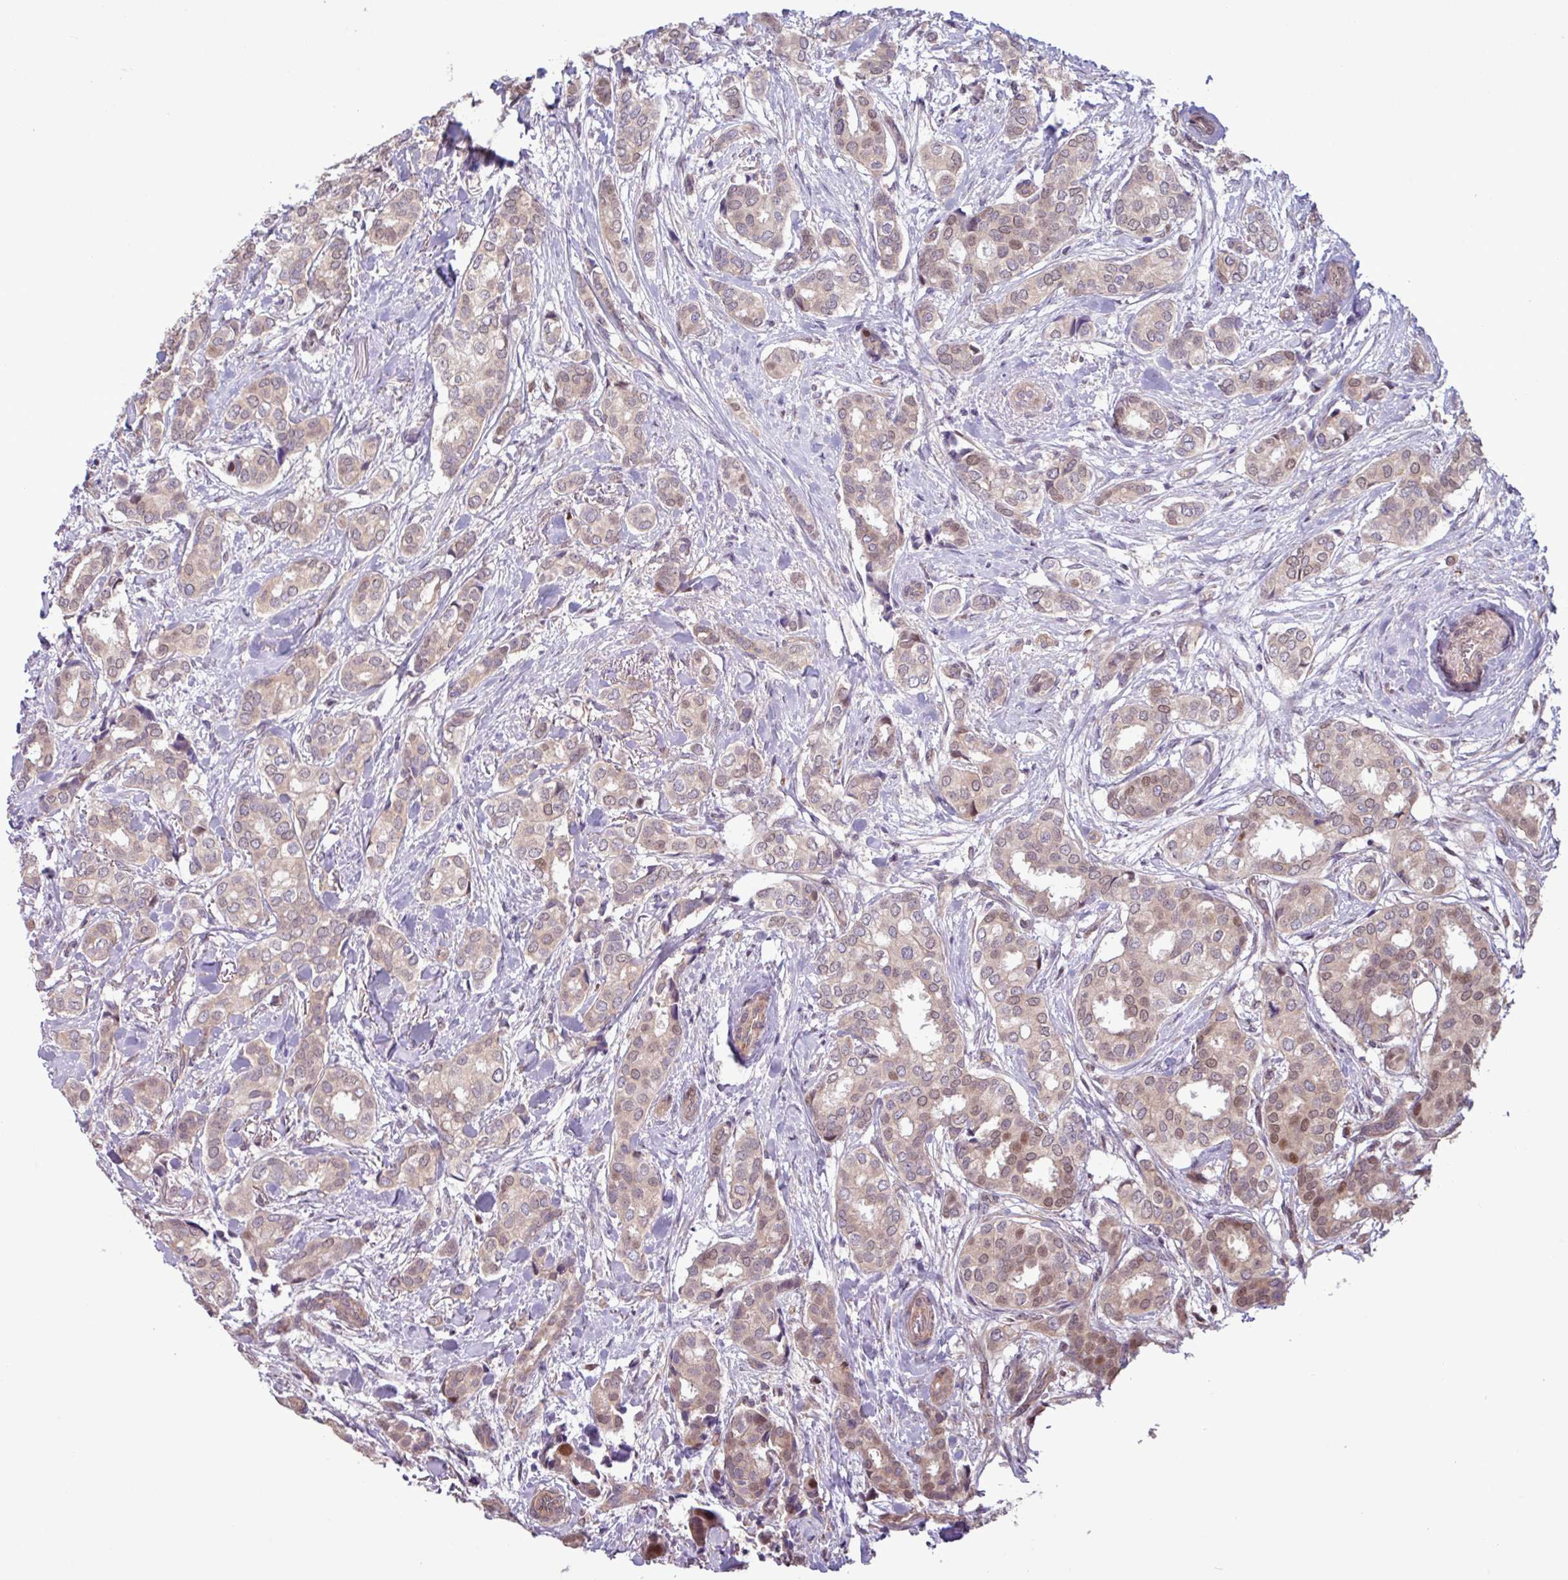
{"staining": {"intensity": "weak", "quantity": "25%-75%", "location": "cytoplasmic/membranous,nuclear"}, "tissue": "breast cancer", "cell_type": "Tumor cells", "image_type": "cancer", "snomed": [{"axis": "morphology", "description": "Duct carcinoma"}, {"axis": "topography", "description": "Breast"}], "caption": "Human breast cancer stained for a protein (brown) shows weak cytoplasmic/membranous and nuclear positive positivity in about 25%-75% of tumor cells.", "gene": "PDPR", "patient": {"sex": "female", "age": 73}}